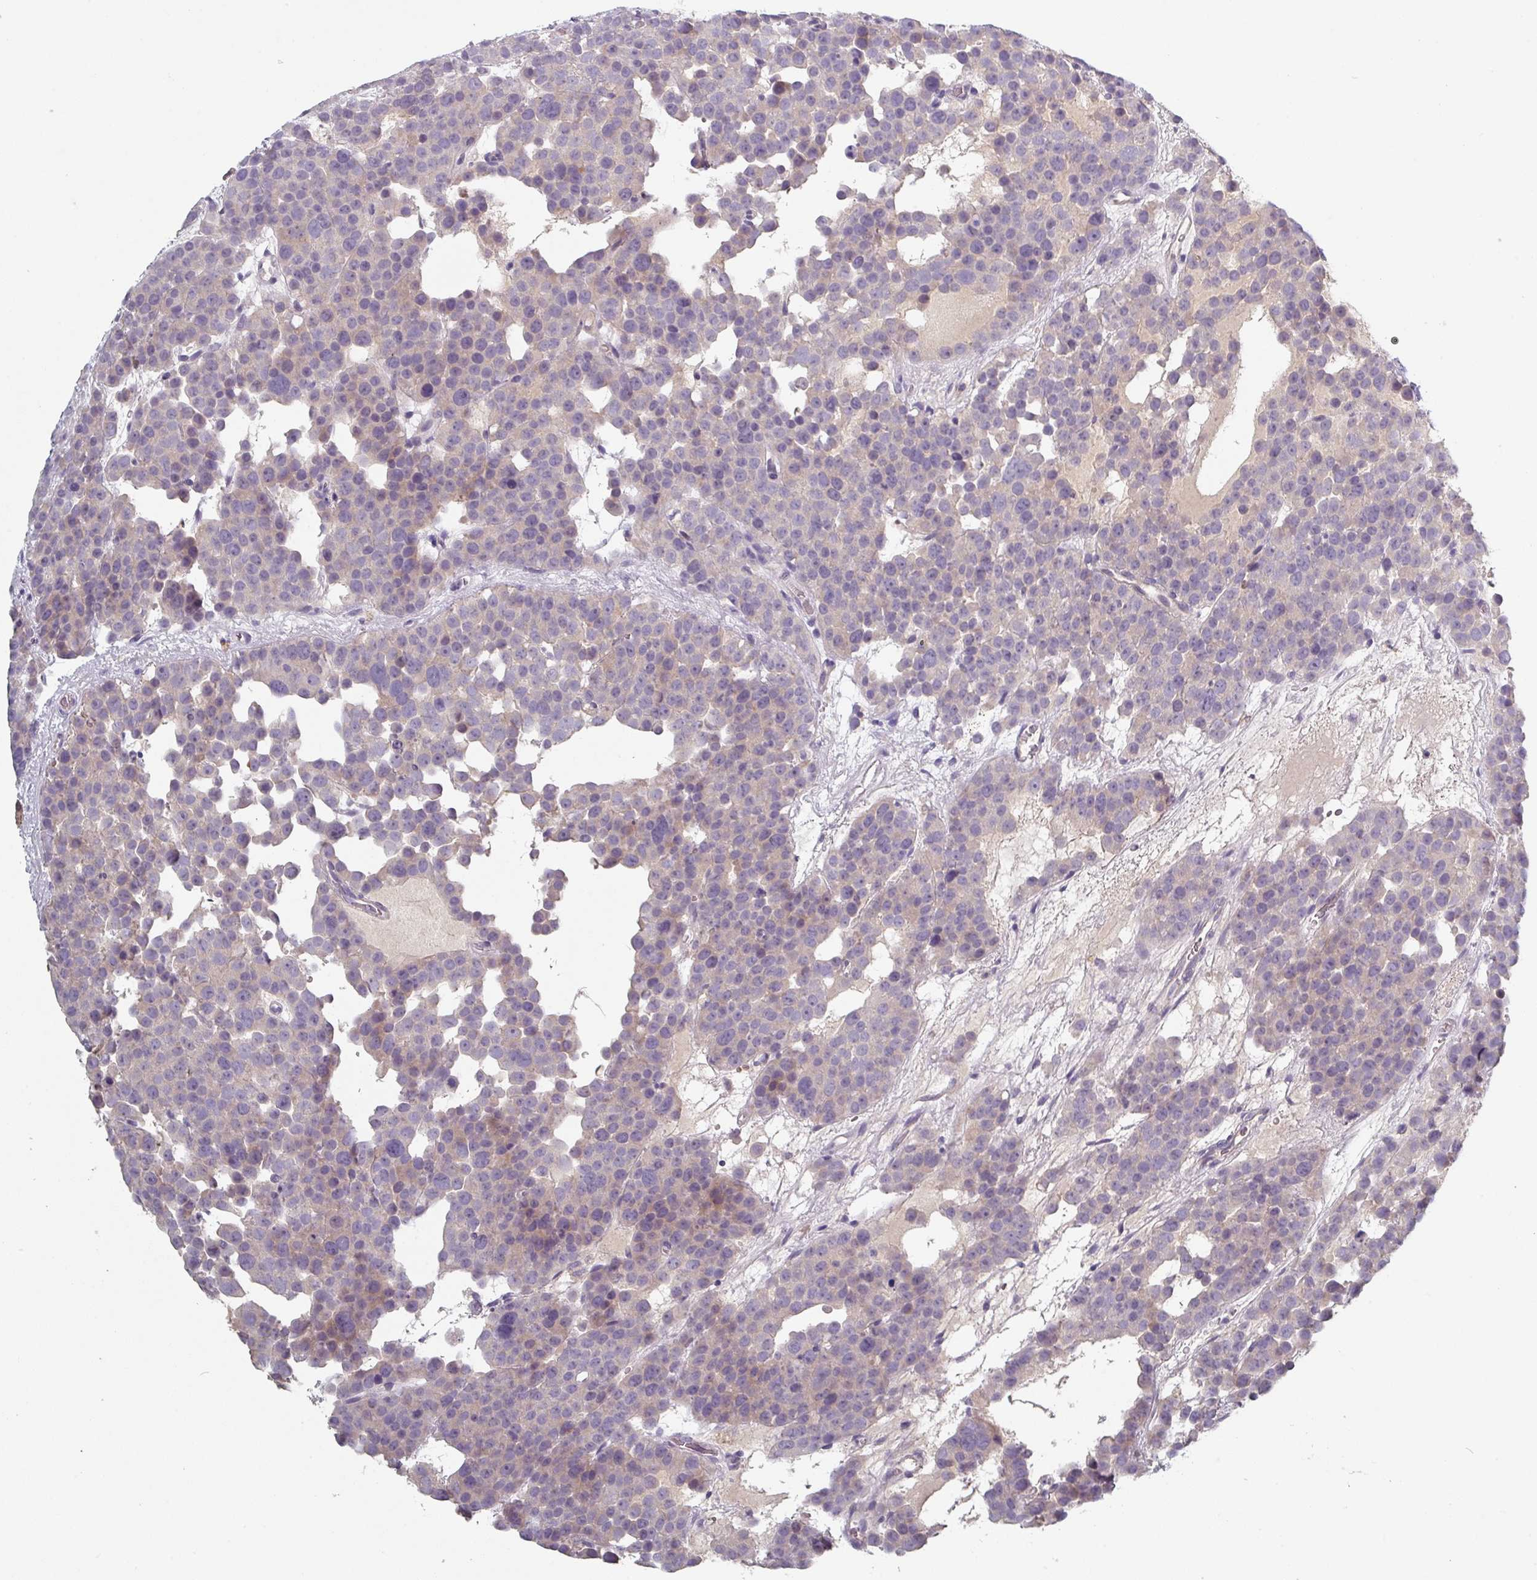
{"staining": {"intensity": "weak", "quantity": "<25%", "location": "cytoplasmic/membranous"}, "tissue": "testis cancer", "cell_type": "Tumor cells", "image_type": "cancer", "snomed": [{"axis": "morphology", "description": "Seminoma, NOS"}, {"axis": "topography", "description": "Testis"}], "caption": "Testis cancer (seminoma) was stained to show a protein in brown. There is no significant staining in tumor cells. Nuclei are stained in blue.", "gene": "PRAMEF8", "patient": {"sex": "male", "age": 71}}